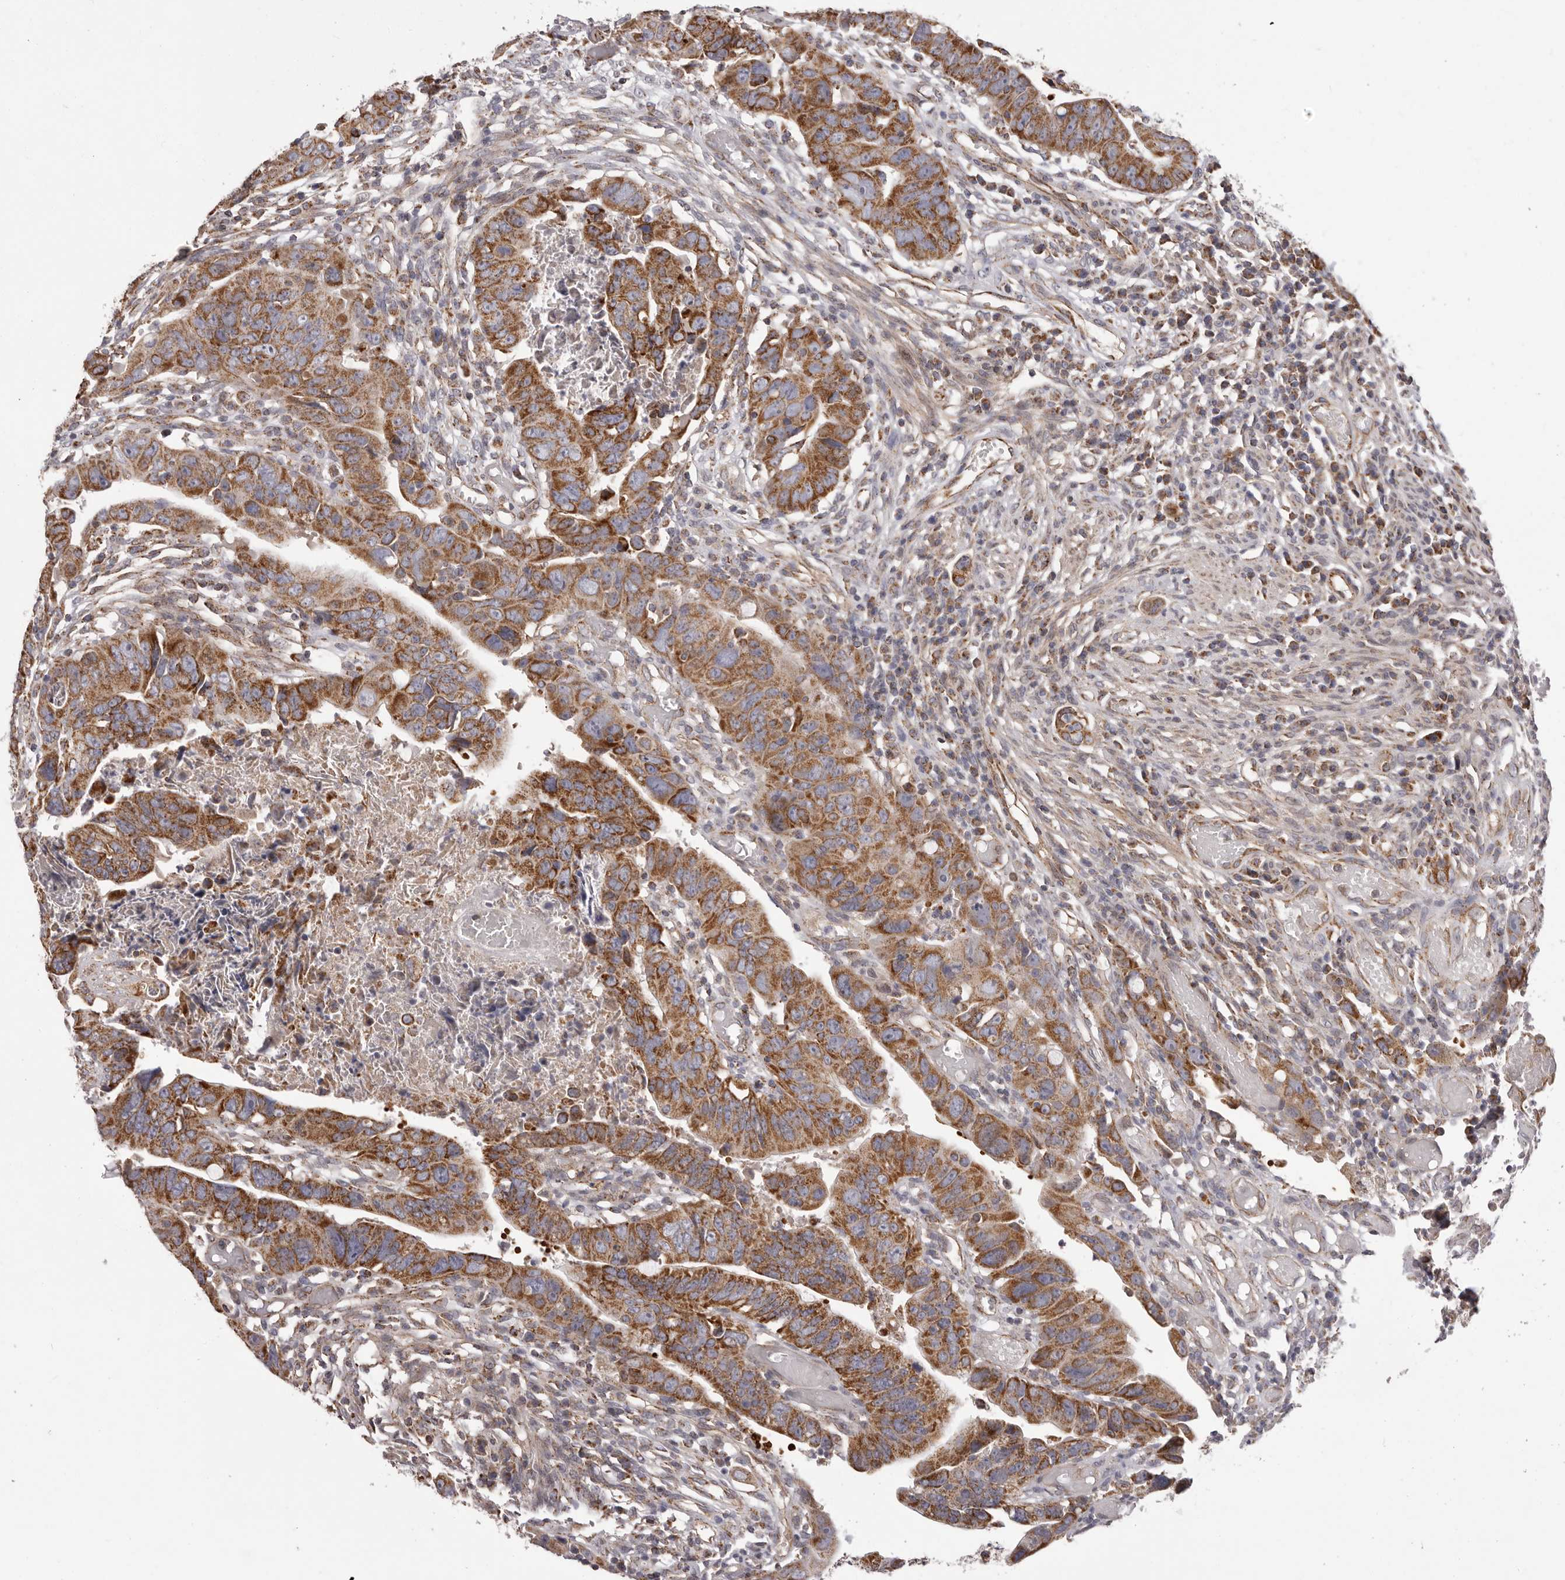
{"staining": {"intensity": "strong", "quantity": ">75%", "location": "cytoplasmic/membranous"}, "tissue": "colorectal cancer", "cell_type": "Tumor cells", "image_type": "cancer", "snomed": [{"axis": "morphology", "description": "Adenocarcinoma, NOS"}, {"axis": "topography", "description": "Rectum"}], "caption": "Approximately >75% of tumor cells in colorectal cancer (adenocarcinoma) exhibit strong cytoplasmic/membranous protein expression as visualized by brown immunohistochemical staining.", "gene": "CHRM2", "patient": {"sex": "female", "age": 65}}